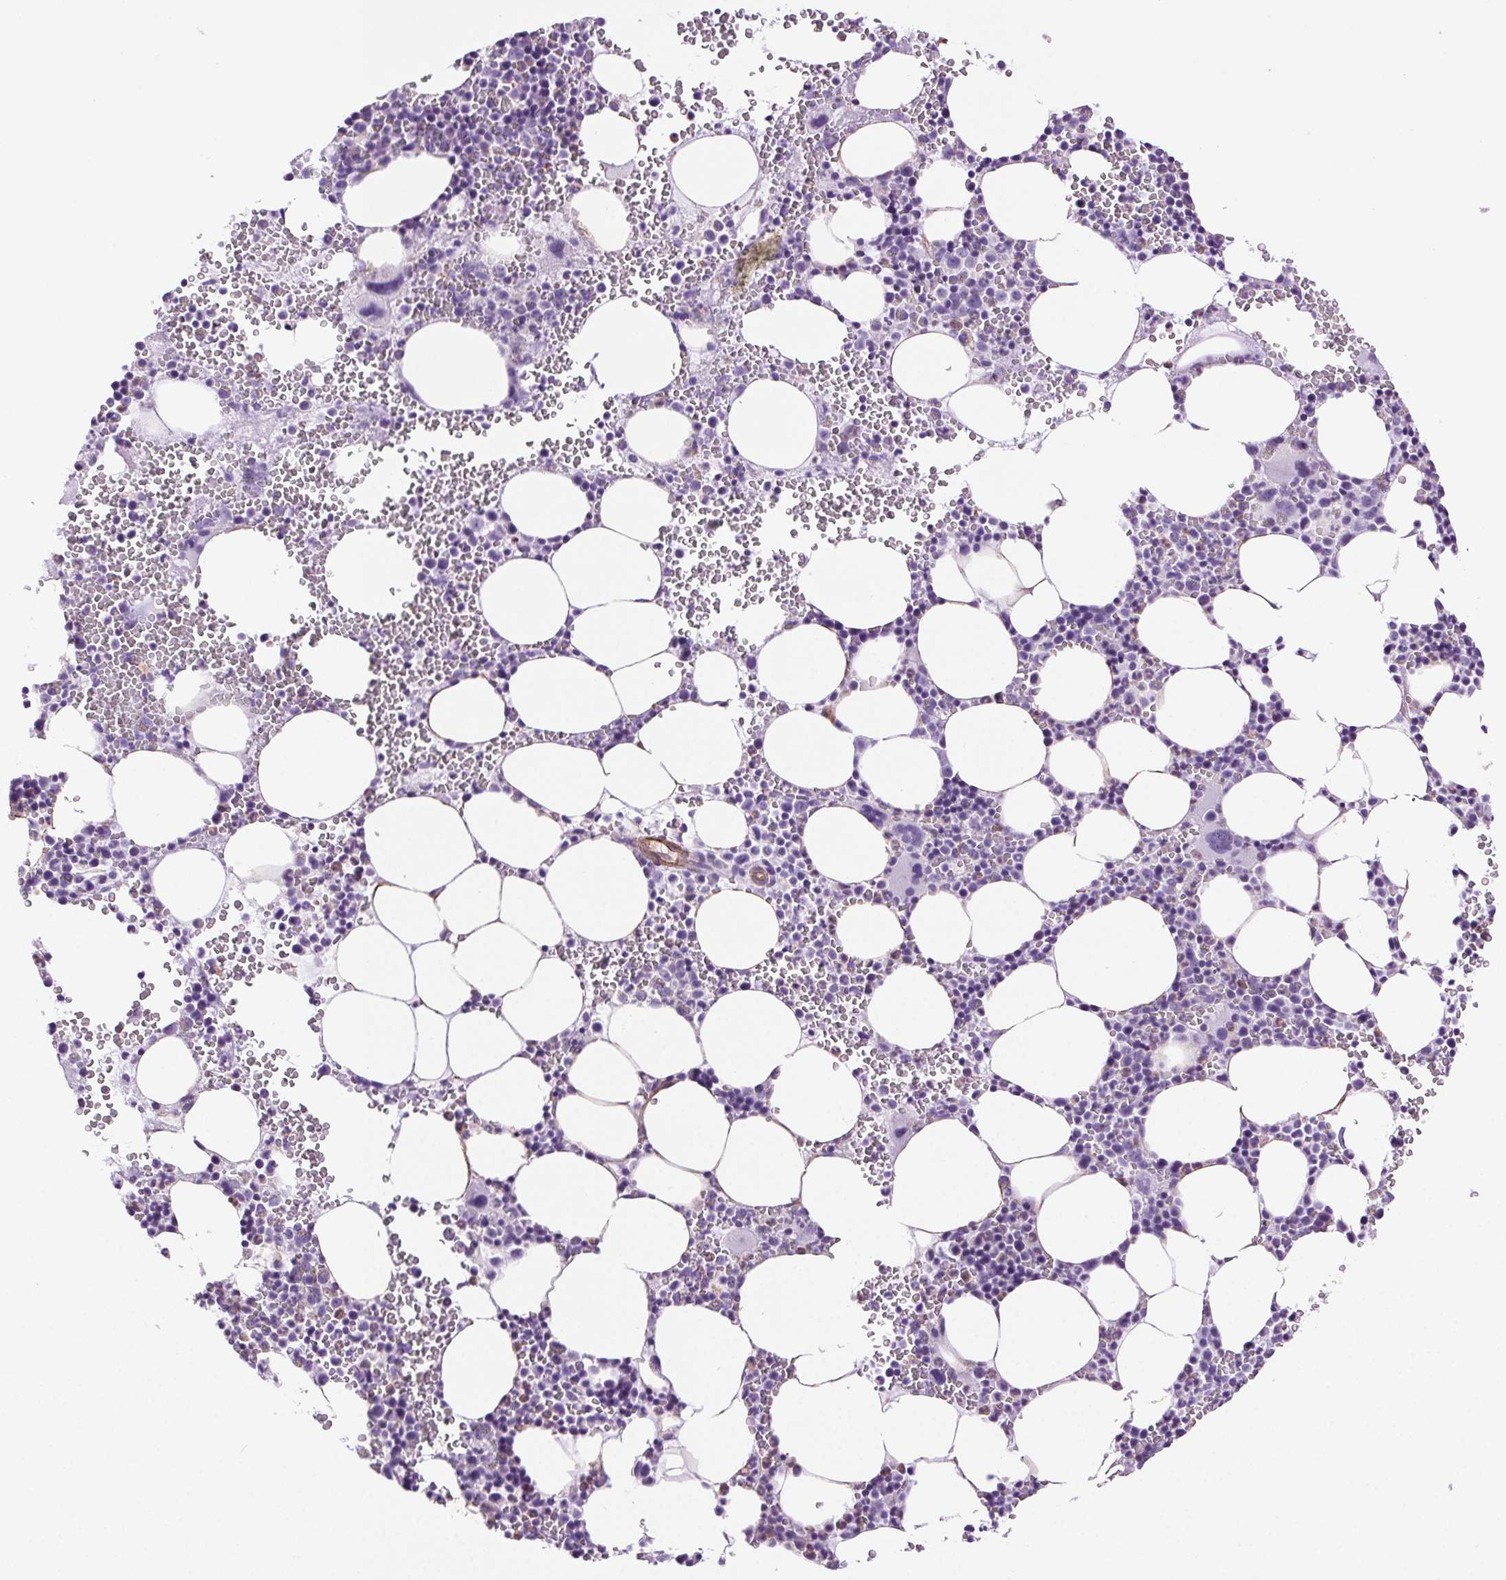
{"staining": {"intensity": "negative", "quantity": "none", "location": "none"}, "tissue": "bone marrow", "cell_type": "Hematopoietic cells", "image_type": "normal", "snomed": [{"axis": "morphology", "description": "Normal tissue, NOS"}, {"axis": "topography", "description": "Bone marrow"}], "caption": "This is an immunohistochemistry micrograph of normal bone marrow. There is no positivity in hematopoietic cells.", "gene": "SHCBP1L", "patient": {"sex": "male", "age": 82}}